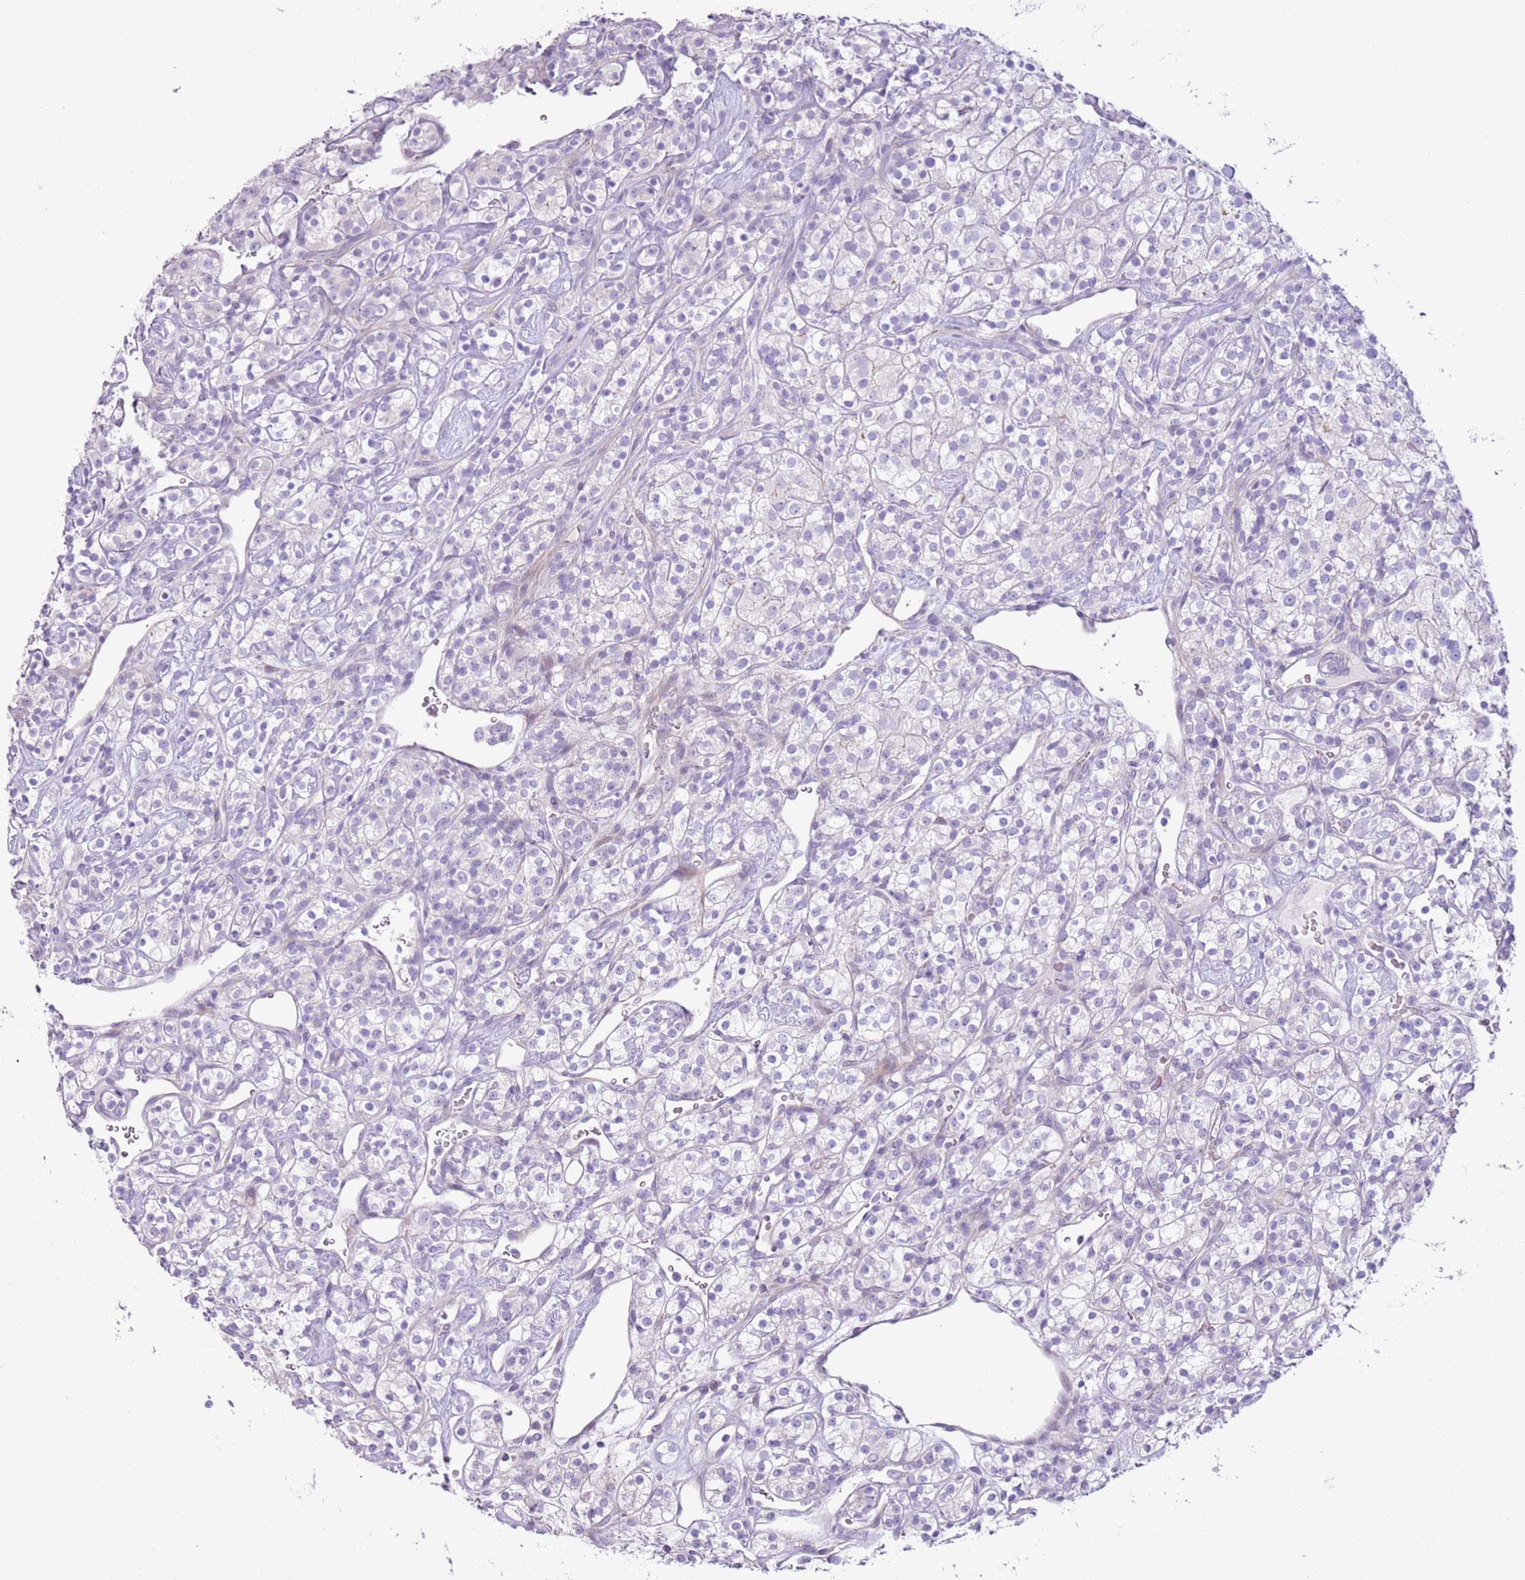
{"staining": {"intensity": "negative", "quantity": "none", "location": "none"}, "tissue": "renal cancer", "cell_type": "Tumor cells", "image_type": "cancer", "snomed": [{"axis": "morphology", "description": "Adenocarcinoma, NOS"}, {"axis": "topography", "description": "Kidney"}], "caption": "DAB (3,3'-diaminobenzidine) immunohistochemical staining of renal adenocarcinoma displays no significant expression in tumor cells.", "gene": "ZNF239", "patient": {"sex": "male", "age": 77}}